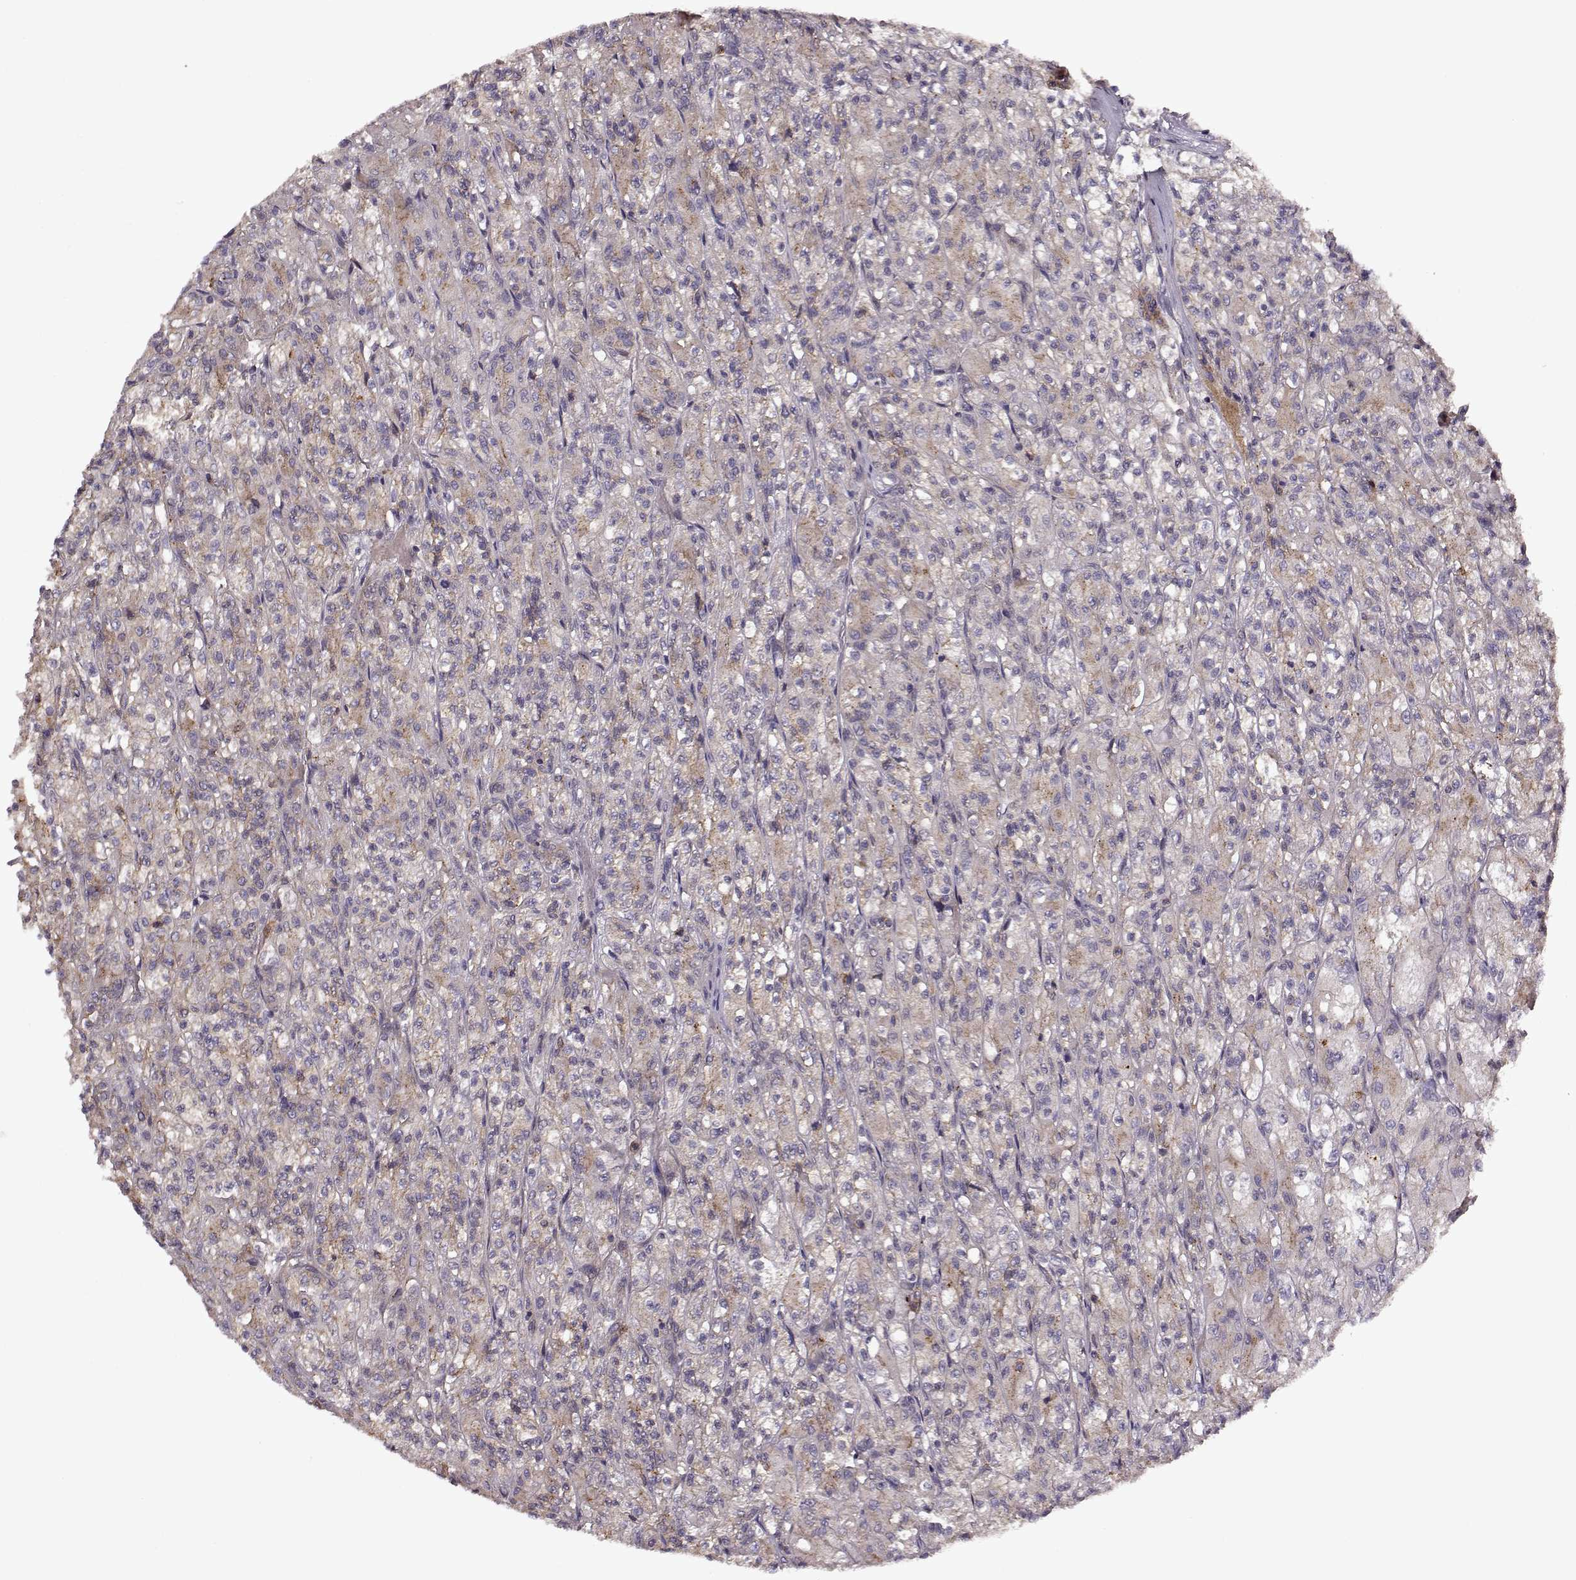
{"staining": {"intensity": "weak", "quantity": "25%-75%", "location": "cytoplasmic/membranous"}, "tissue": "renal cancer", "cell_type": "Tumor cells", "image_type": "cancer", "snomed": [{"axis": "morphology", "description": "Adenocarcinoma, NOS"}, {"axis": "topography", "description": "Kidney"}], "caption": "Immunohistochemical staining of human renal cancer shows weak cytoplasmic/membranous protein expression in approximately 25%-75% of tumor cells.", "gene": "IFRD2", "patient": {"sex": "female", "age": 70}}